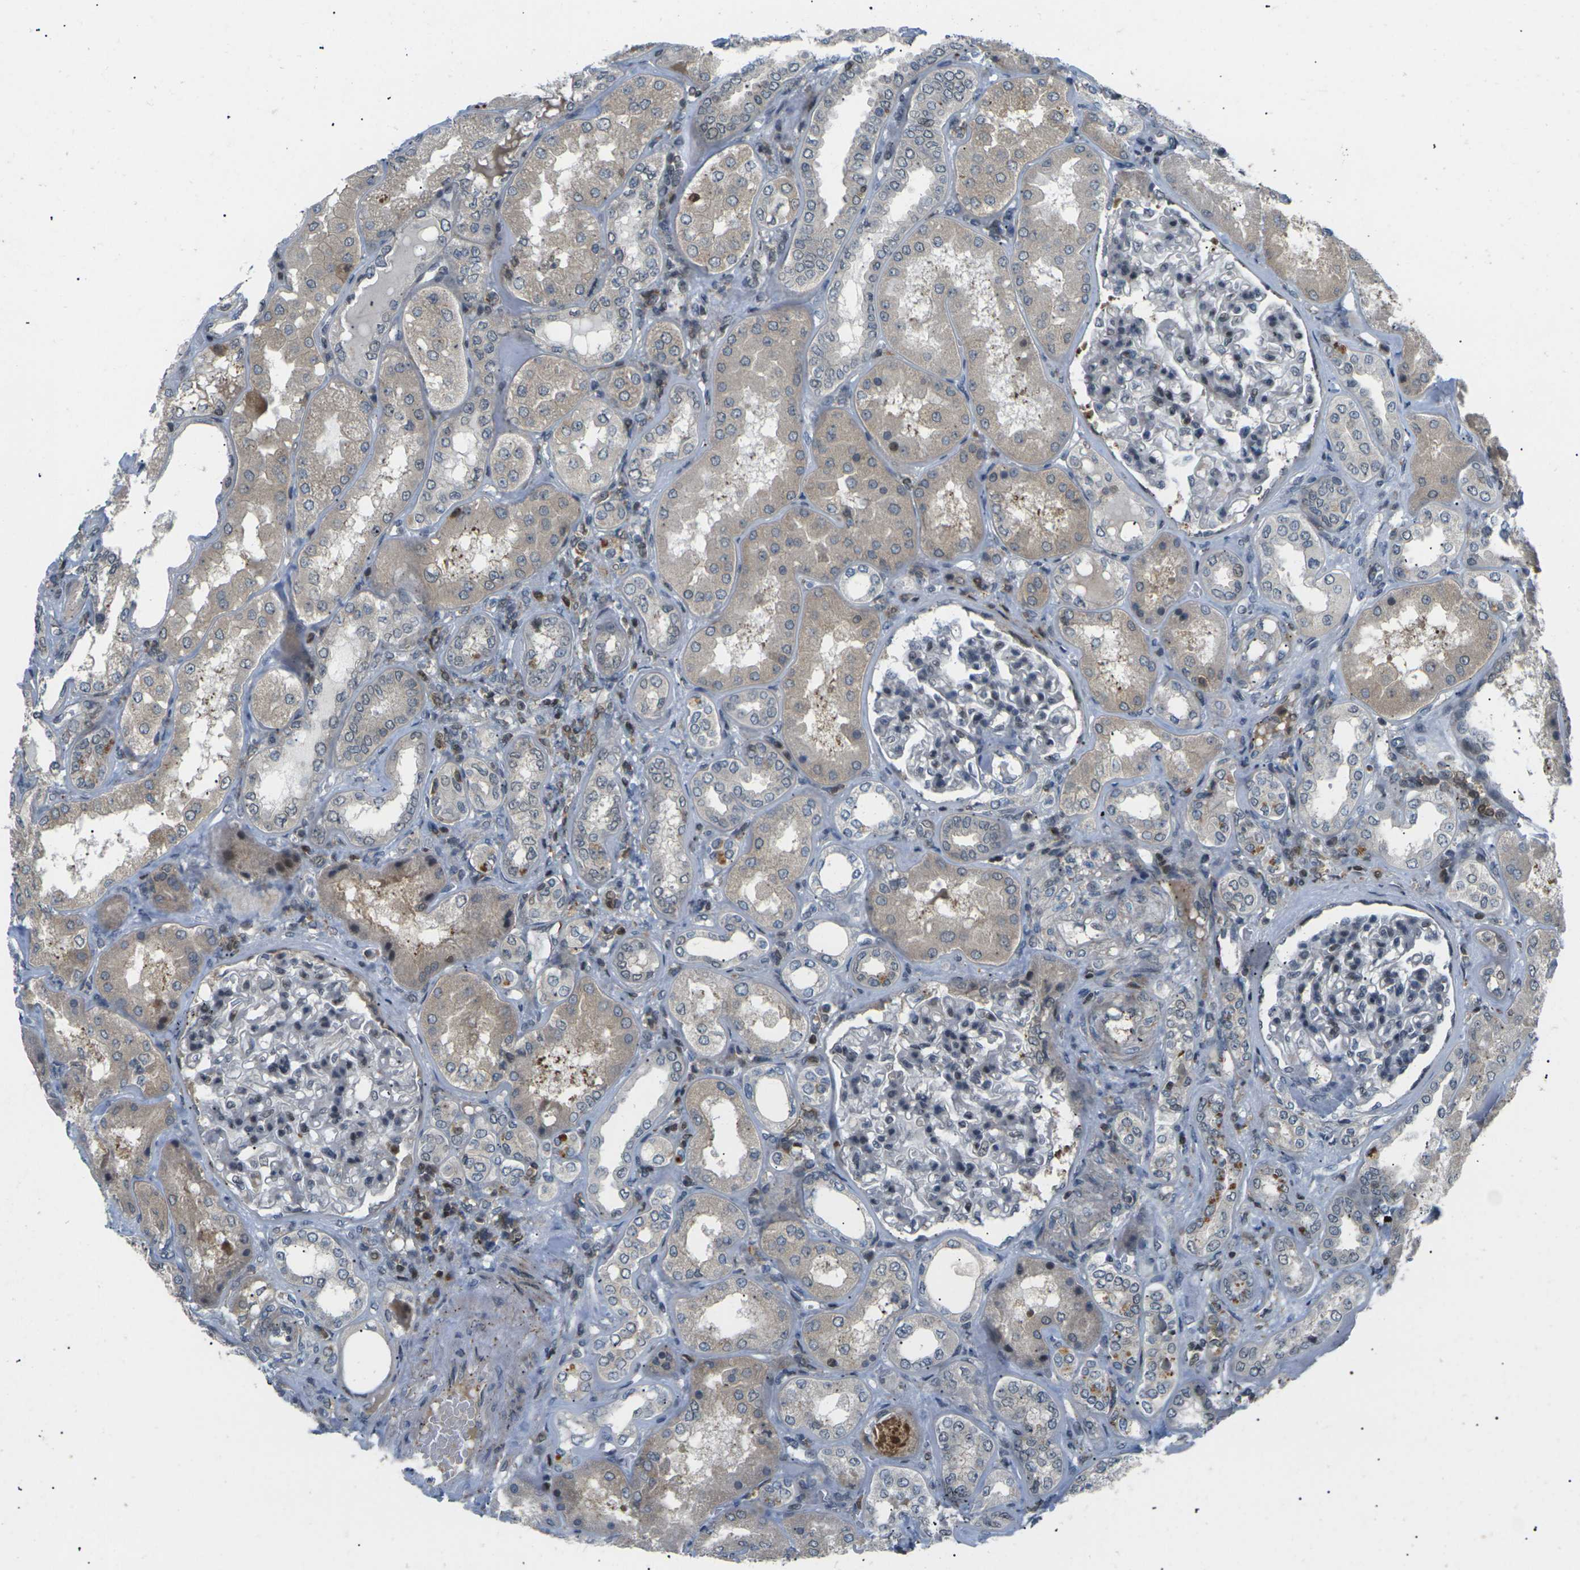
{"staining": {"intensity": "negative", "quantity": "none", "location": "none"}, "tissue": "kidney", "cell_type": "Cells in glomeruli", "image_type": "normal", "snomed": [{"axis": "morphology", "description": "Normal tissue, NOS"}, {"axis": "topography", "description": "Kidney"}], "caption": "Image shows no significant protein staining in cells in glomeruli of normal kidney. Brightfield microscopy of immunohistochemistry stained with DAB (3,3'-diaminobenzidine) (brown) and hematoxylin (blue), captured at high magnification.", "gene": "RPS6KA3", "patient": {"sex": "female", "age": 56}}